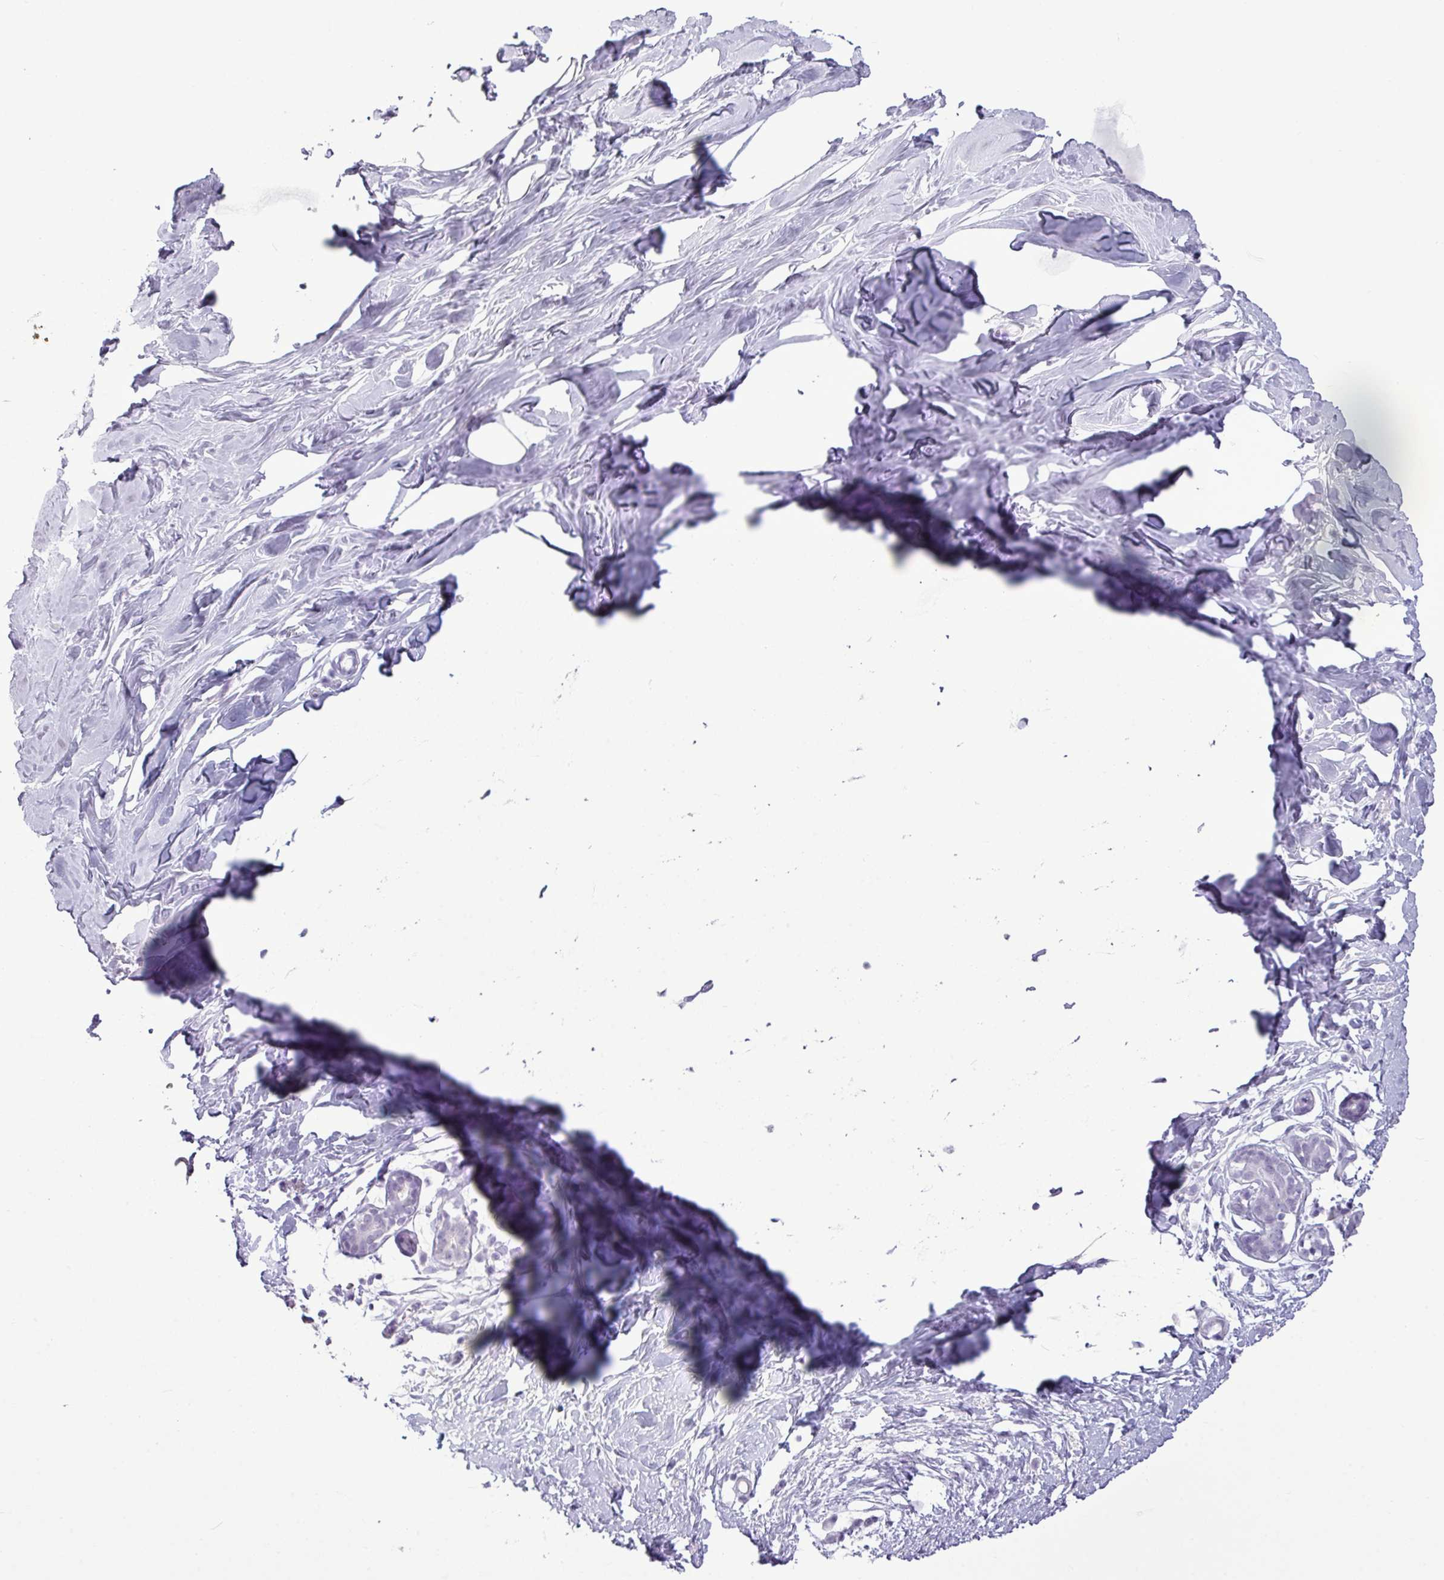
{"staining": {"intensity": "negative", "quantity": "none", "location": "none"}, "tissue": "breast", "cell_type": "Adipocytes", "image_type": "normal", "snomed": [{"axis": "morphology", "description": "Normal tissue, NOS"}, {"axis": "topography", "description": "Breast"}], "caption": "Protein analysis of unremarkable breast demonstrates no significant positivity in adipocytes.", "gene": "AMY2A", "patient": {"sex": "female", "age": 27}}